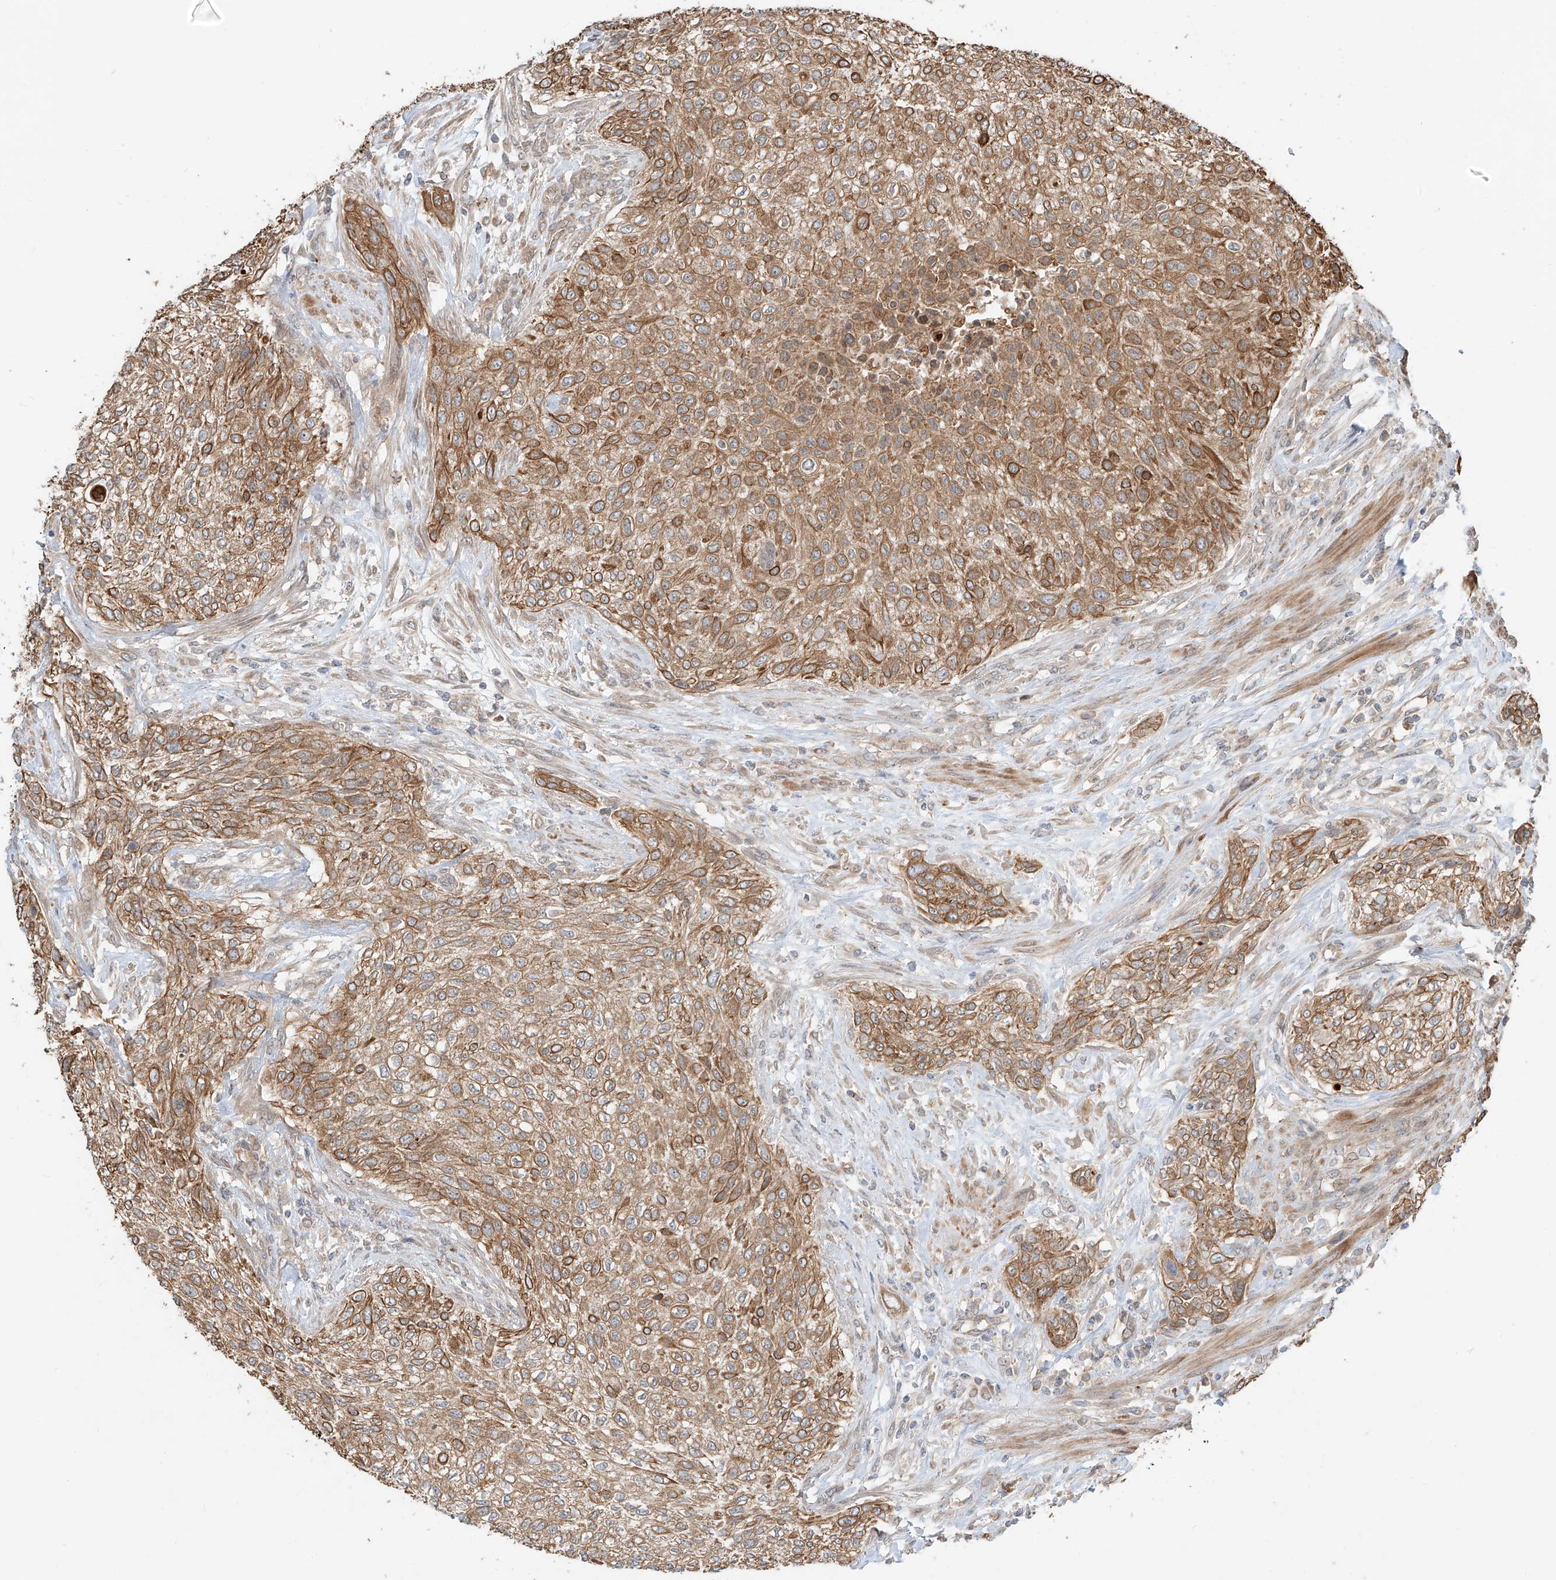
{"staining": {"intensity": "moderate", "quantity": ">75%", "location": "cytoplasmic/membranous"}, "tissue": "urothelial cancer", "cell_type": "Tumor cells", "image_type": "cancer", "snomed": [{"axis": "morphology", "description": "Urothelial carcinoma, High grade"}, {"axis": "topography", "description": "Urinary bladder"}], "caption": "Human urothelial cancer stained with a brown dye exhibits moderate cytoplasmic/membranous positive staining in approximately >75% of tumor cells.", "gene": "CEP162", "patient": {"sex": "male", "age": 35}}